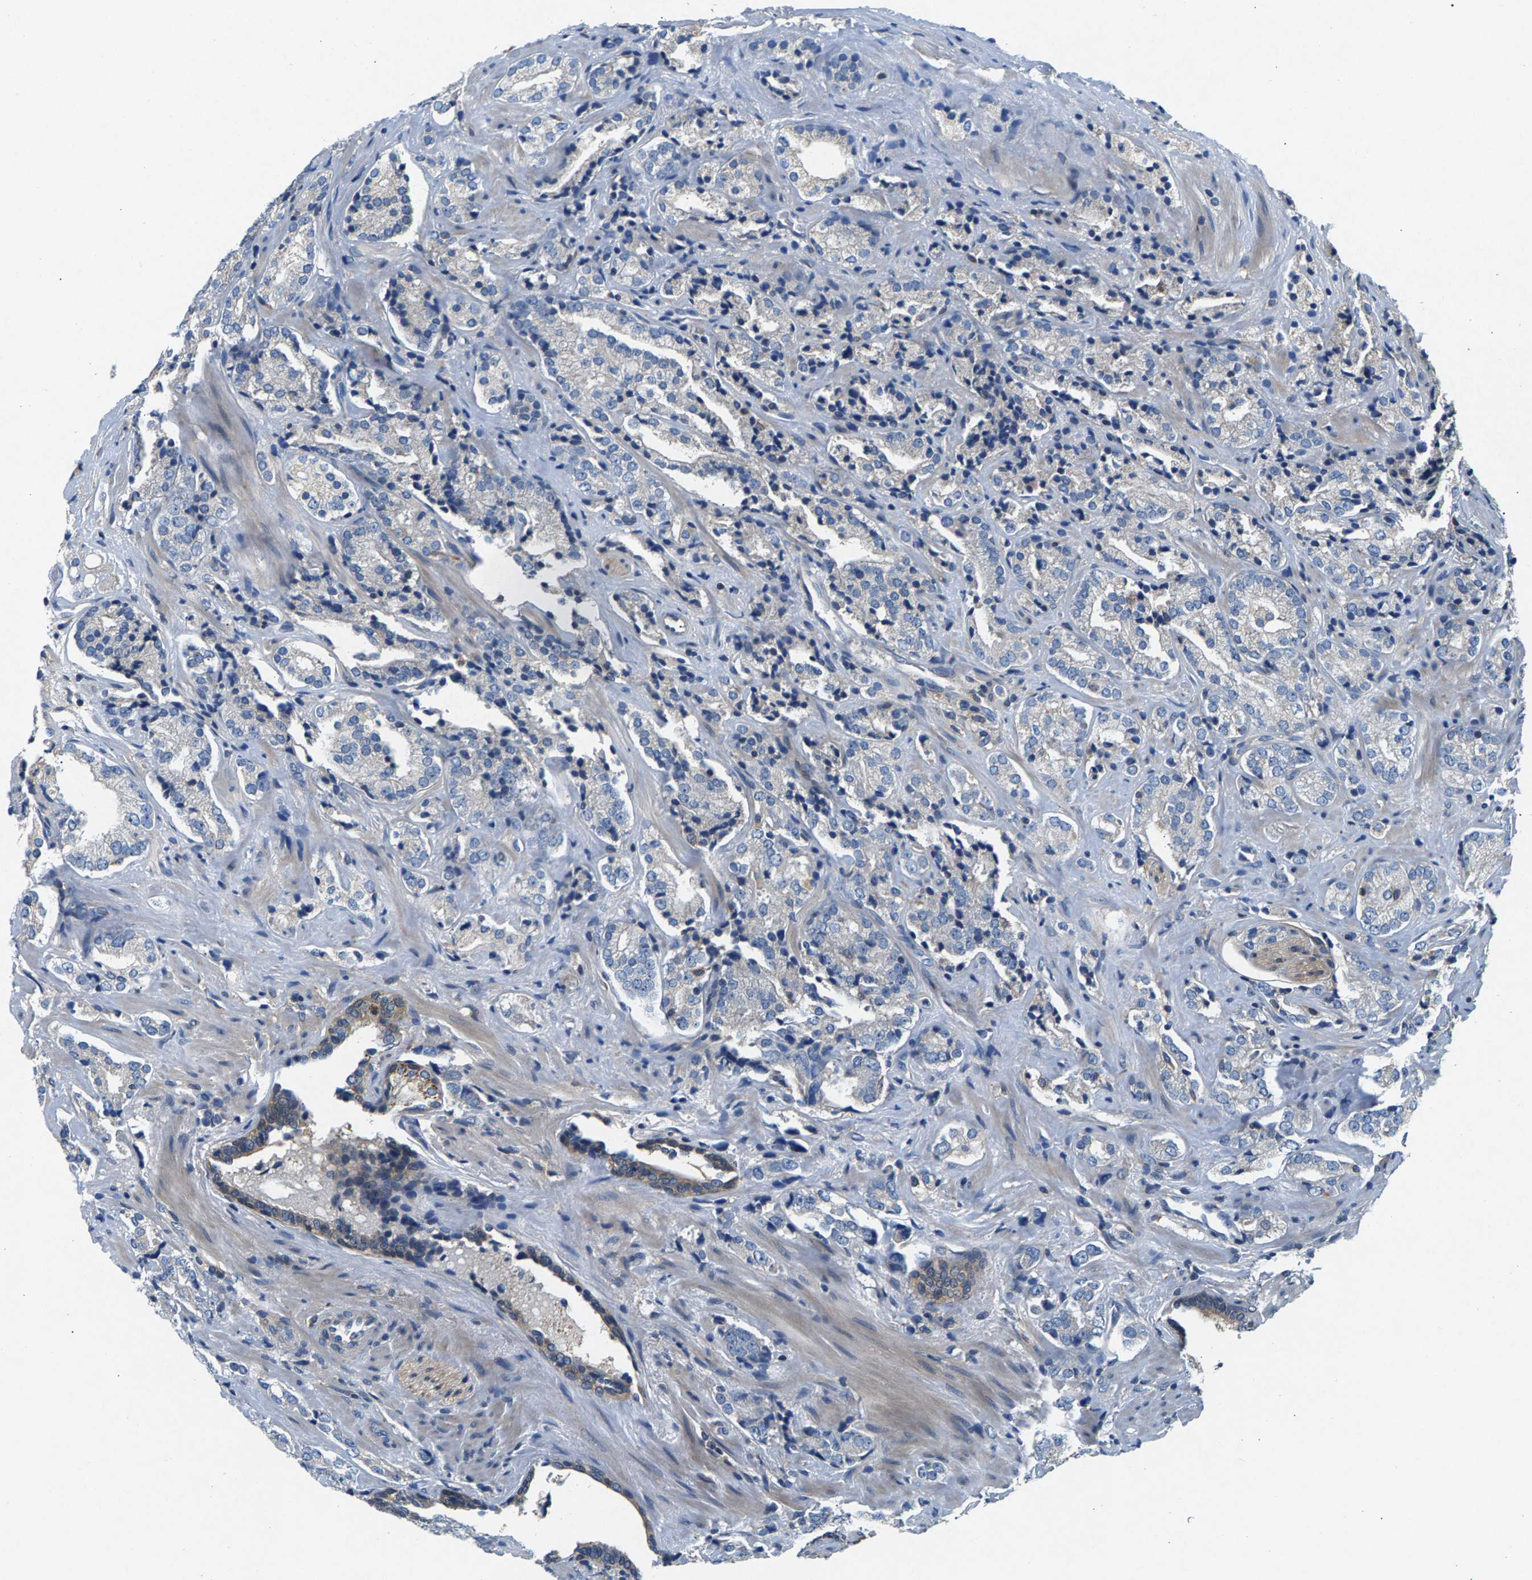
{"staining": {"intensity": "negative", "quantity": "none", "location": "none"}, "tissue": "prostate cancer", "cell_type": "Tumor cells", "image_type": "cancer", "snomed": [{"axis": "morphology", "description": "Adenocarcinoma, High grade"}, {"axis": "topography", "description": "Prostate"}], "caption": "IHC photomicrograph of human high-grade adenocarcinoma (prostate) stained for a protein (brown), which reveals no expression in tumor cells.", "gene": "NT5C", "patient": {"sex": "male", "age": 71}}